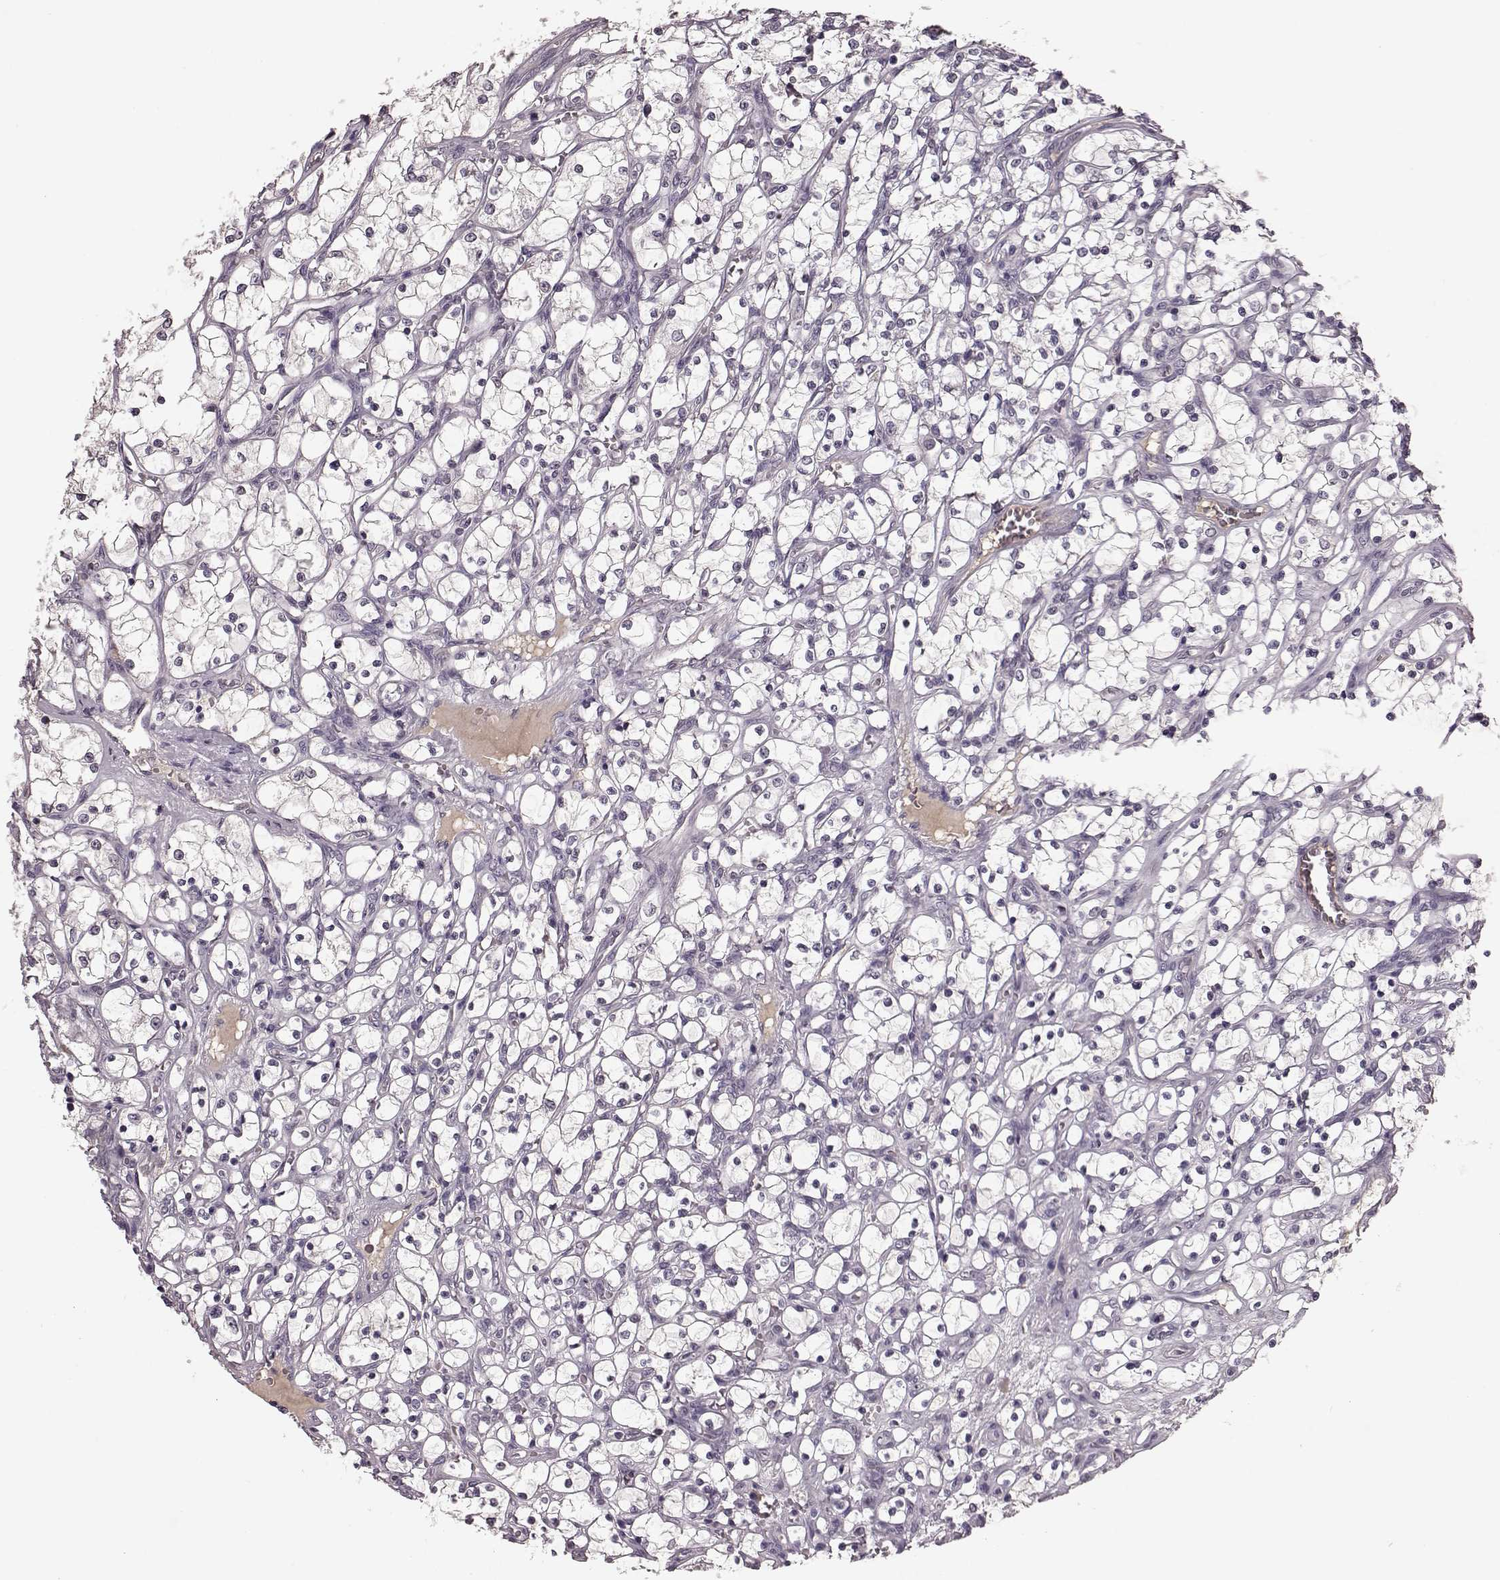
{"staining": {"intensity": "negative", "quantity": "none", "location": "none"}, "tissue": "renal cancer", "cell_type": "Tumor cells", "image_type": "cancer", "snomed": [{"axis": "morphology", "description": "Adenocarcinoma, NOS"}, {"axis": "topography", "description": "Kidney"}], "caption": "Protein analysis of renal cancer shows no significant staining in tumor cells.", "gene": "NRL", "patient": {"sex": "female", "age": 69}}